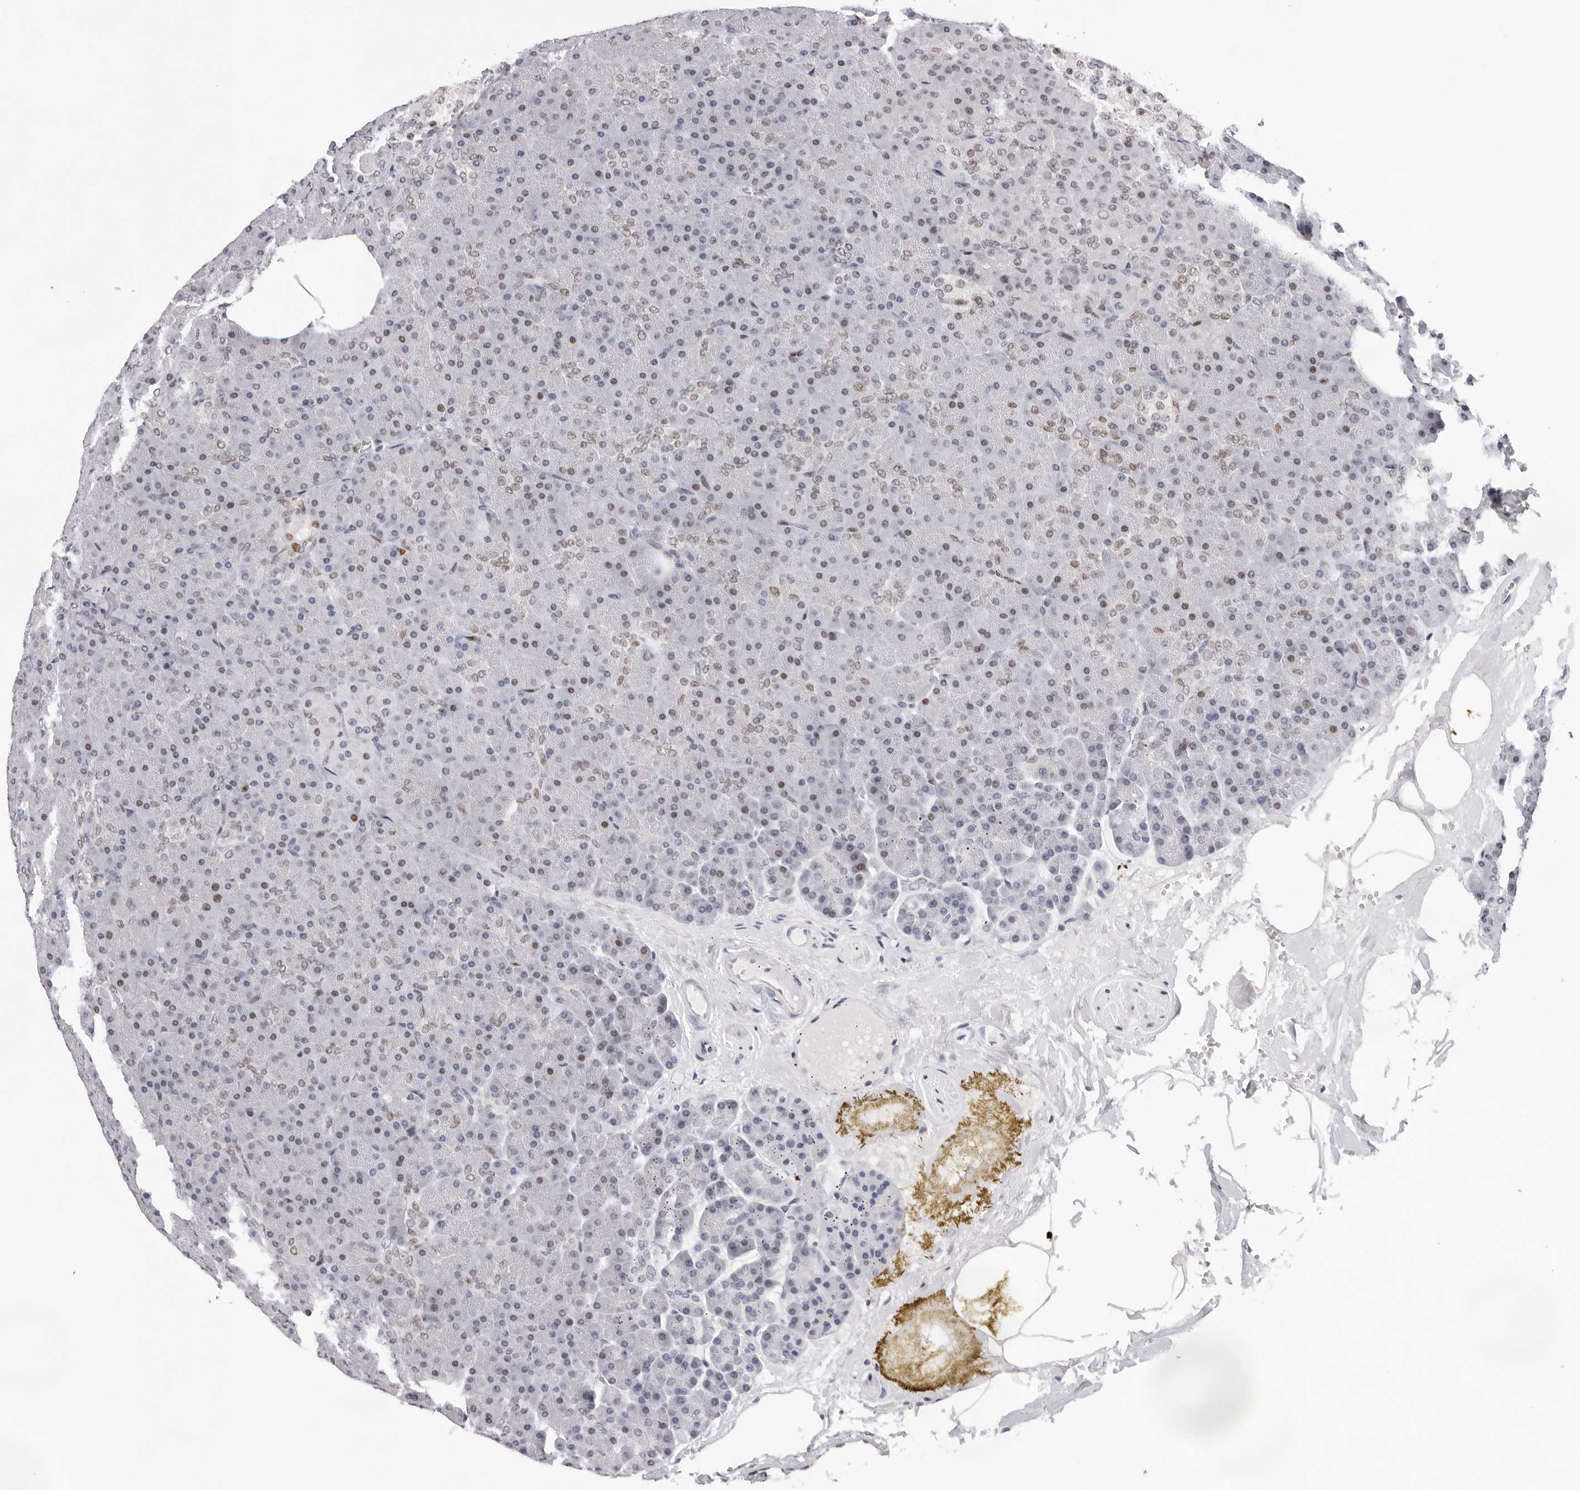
{"staining": {"intensity": "weak", "quantity": "25%-75%", "location": "nuclear"}, "tissue": "pancreas", "cell_type": "Exocrine glandular cells", "image_type": "normal", "snomed": [{"axis": "morphology", "description": "Normal tissue, NOS"}, {"axis": "topography", "description": "Pancreas"}], "caption": "IHC staining of unremarkable pancreas, which displays low levels of weak nuclear expression in approximately 25%-75% of exocrine glandular cells indicating weak nuclear protein expression. The staining was performed using DAB (3,3'-diaminobenzidine) (brown) for protein detection and nuclei were counterstained in hematoxylin (blue).", "gene": "OGG1", "patient": {"sex": "female", "age": 35}}